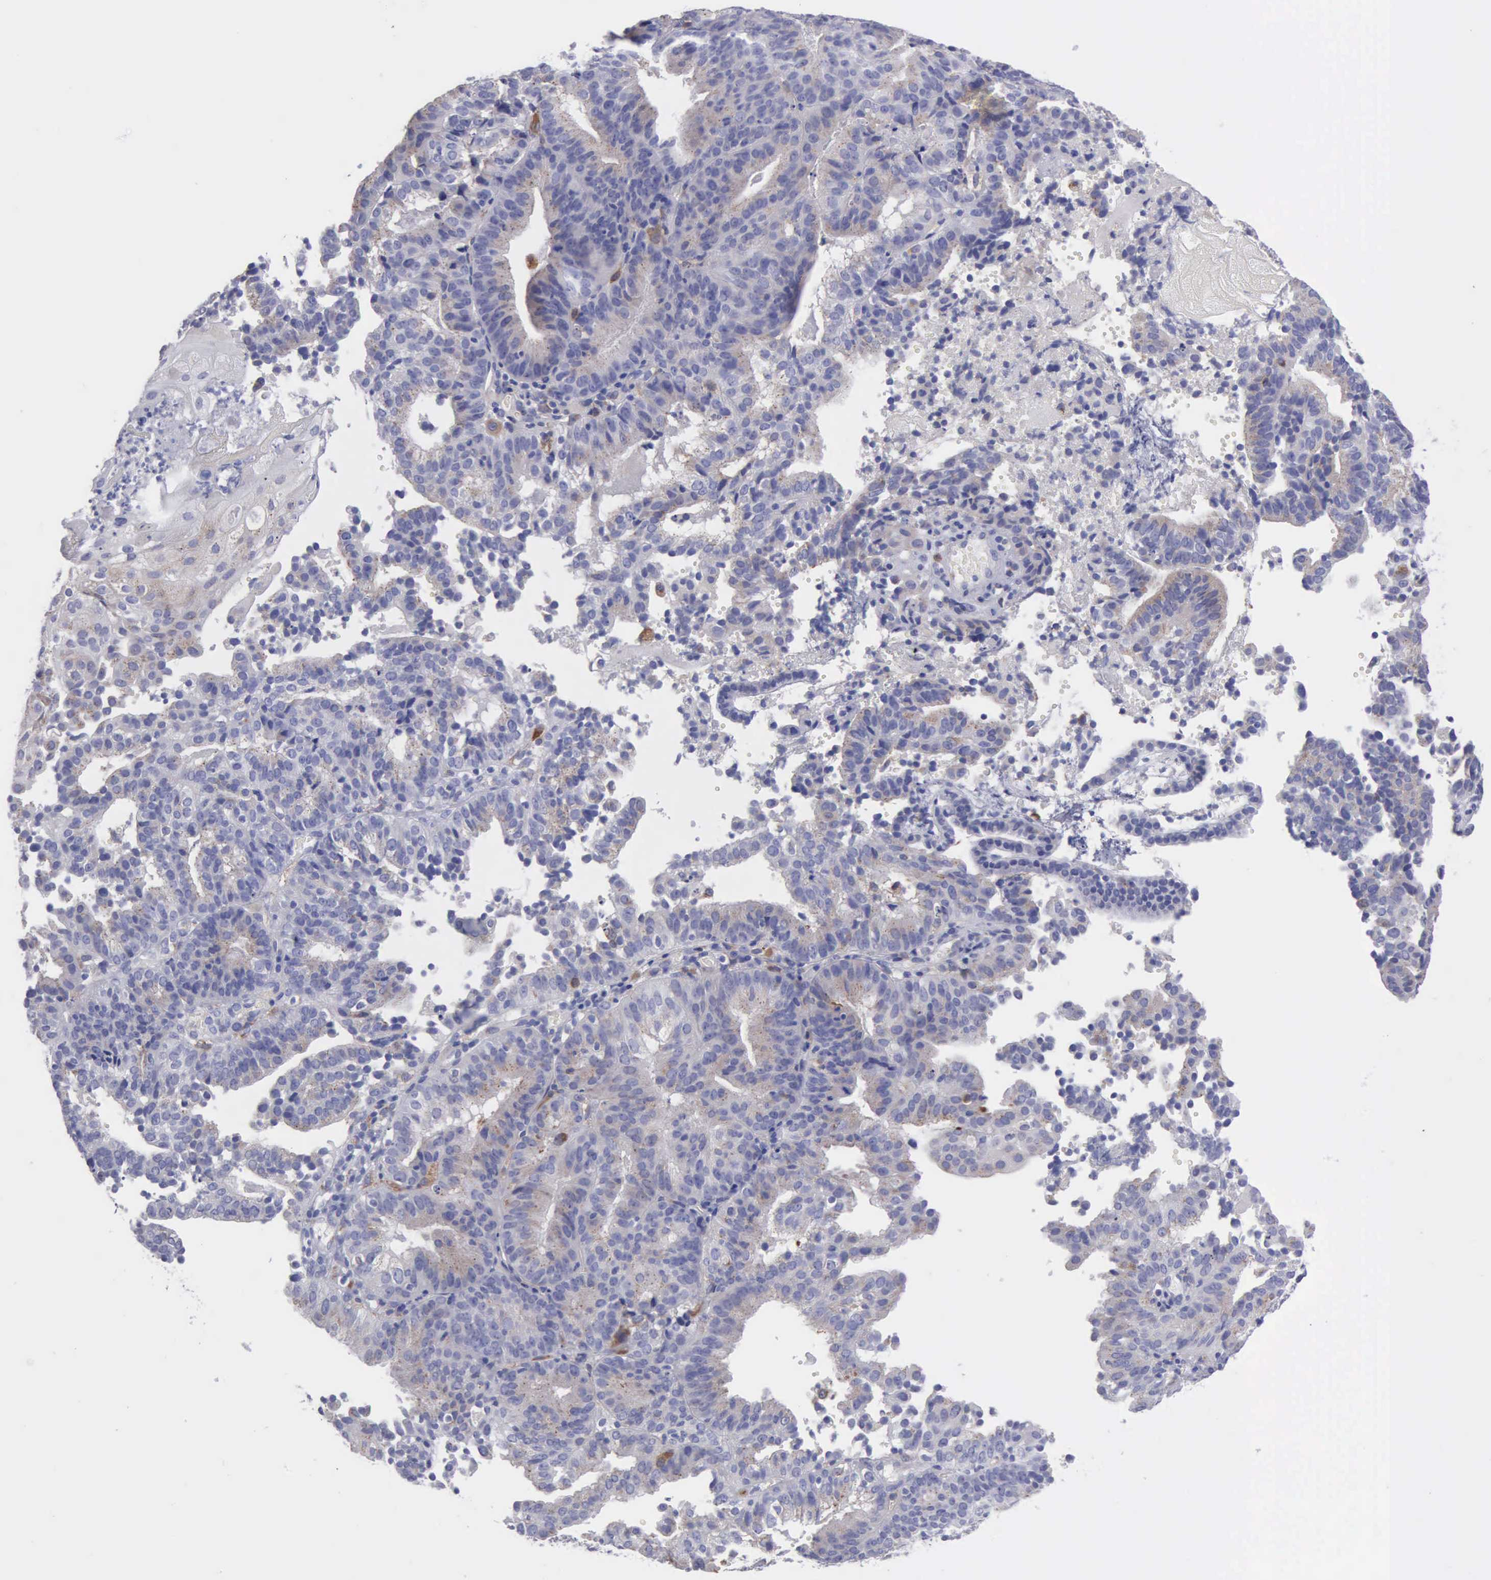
{"staining": {"intensity": "weak", "quantity": "<25%", "location": "cytoplasmic/membranous"}, "tissue": "cervical cancer", "cell_type": "Tumor cells", "image_type": "cancer", "snomed": [{"axis": "morphology", "description": "Adenocarcinoma, NOS"}, {"axis": "topography", "description": "Cervix"}], "caption": "This histopathology image is of adenocarcinoma (cervical) stained with immunohistochemistry to label a protein in brown with the nuclei are counter-stained blue. There is no staining in tumor cells.", "gene": "TYRP1", "patient": {"sex": "female", "age": 60}}